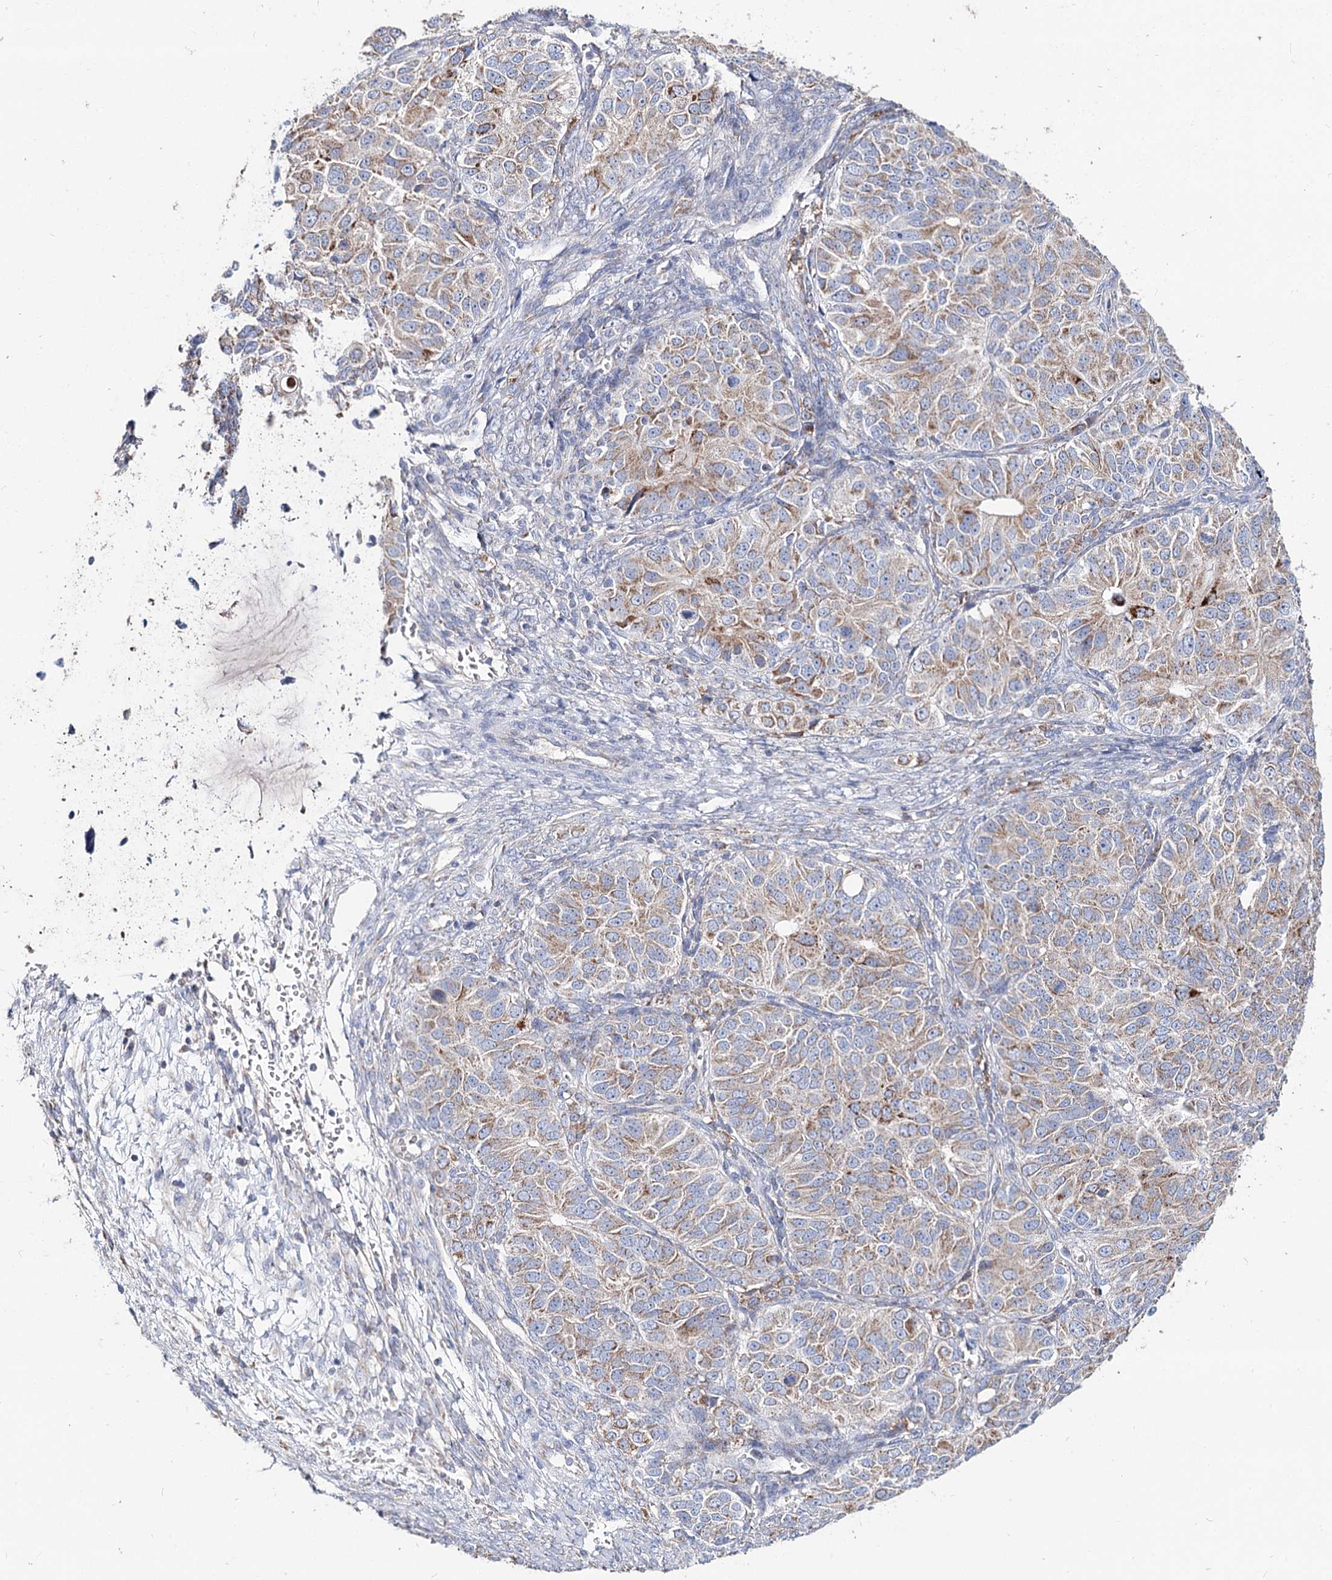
{"staining": {"intensity": "weak", "quantity": ">75%", "location": "cytoplasmic/membranous"}, "tissue": "ovarian cancer", "cell_type": "Tumor cells", "image_type": "cancer", "snomed": [{"axis": "morphology", "description": "Carcinoma, endometroid"}, {"axis": "topography", "description": "Ovary"}], "caption": "Protein analysis of endometroid carcinoma (ovarian) tissue exhibits weak cytoplasmic/membranous staining in approximately >75% of tumor cells.", "gene": "MCCC2", "patient": {"sex": "female", "age": 51}}